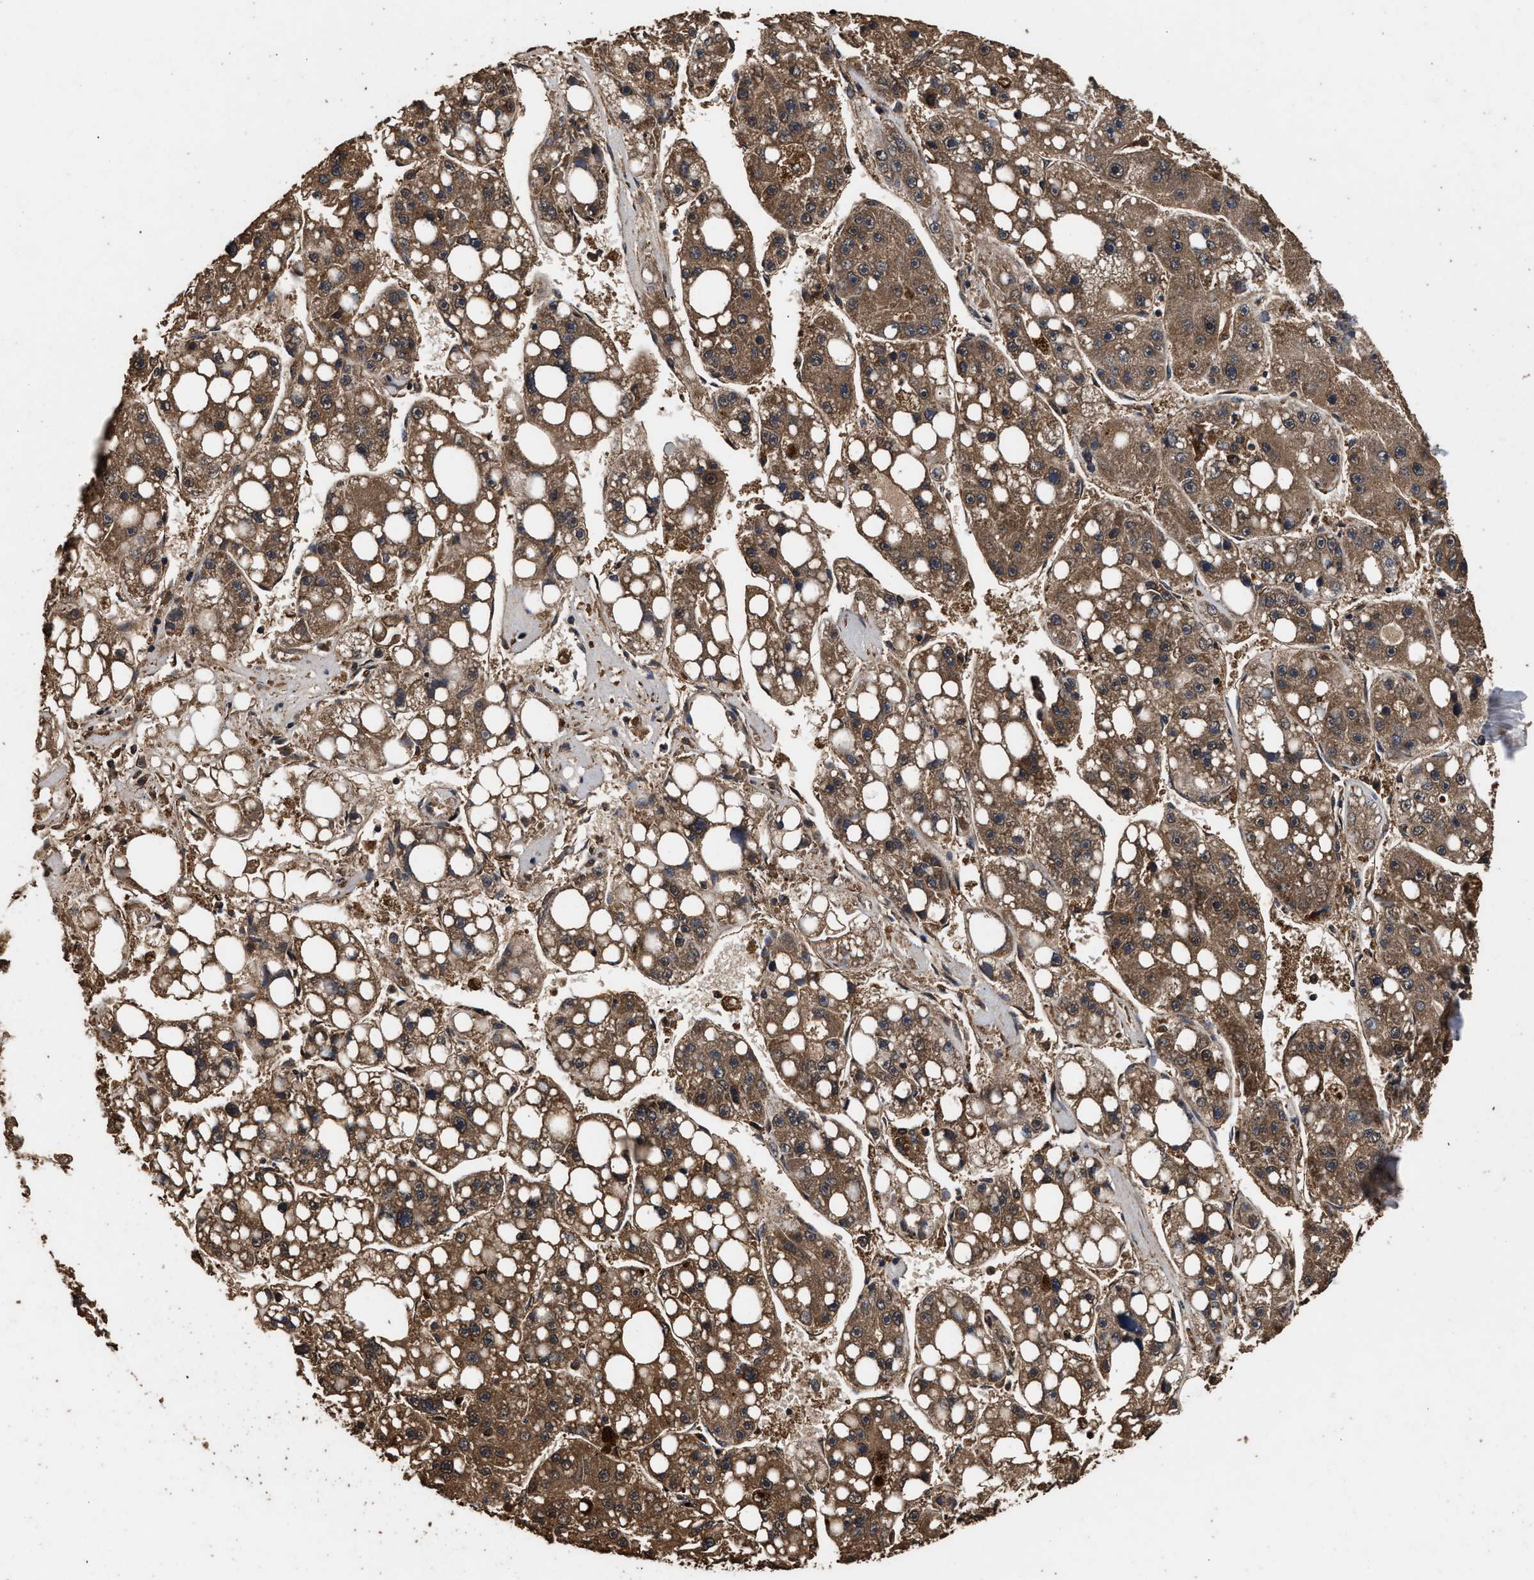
{"staining": {"intensity": "moderate", "quantity": ">75%", "location": "cytoplasmic/membranous"}, "tissue": "liver cancer", "cell_type": "Tumor cells", "image_type": "cancer", "snomed": [{"axis": "morphology", "description": "Carcinoma, Hepatocellular, NOS"}, {"axis": "topography", "description": "Liver"}], "caption": "Immunohistochemistry (IHC) staining of liver cancer, which reveals medium levels of moderate cytoplasmic/membranous positivity in approximately >75% of tumor cells indicating moderate cytoplasmic/membranous protein expression. The staining was performed using DAB (brown) for protein detection and nuclei were counterstained in hematoxylin (blue).", "gene": "KYAT1", "patient": {"sex": "female", "age": 61}}